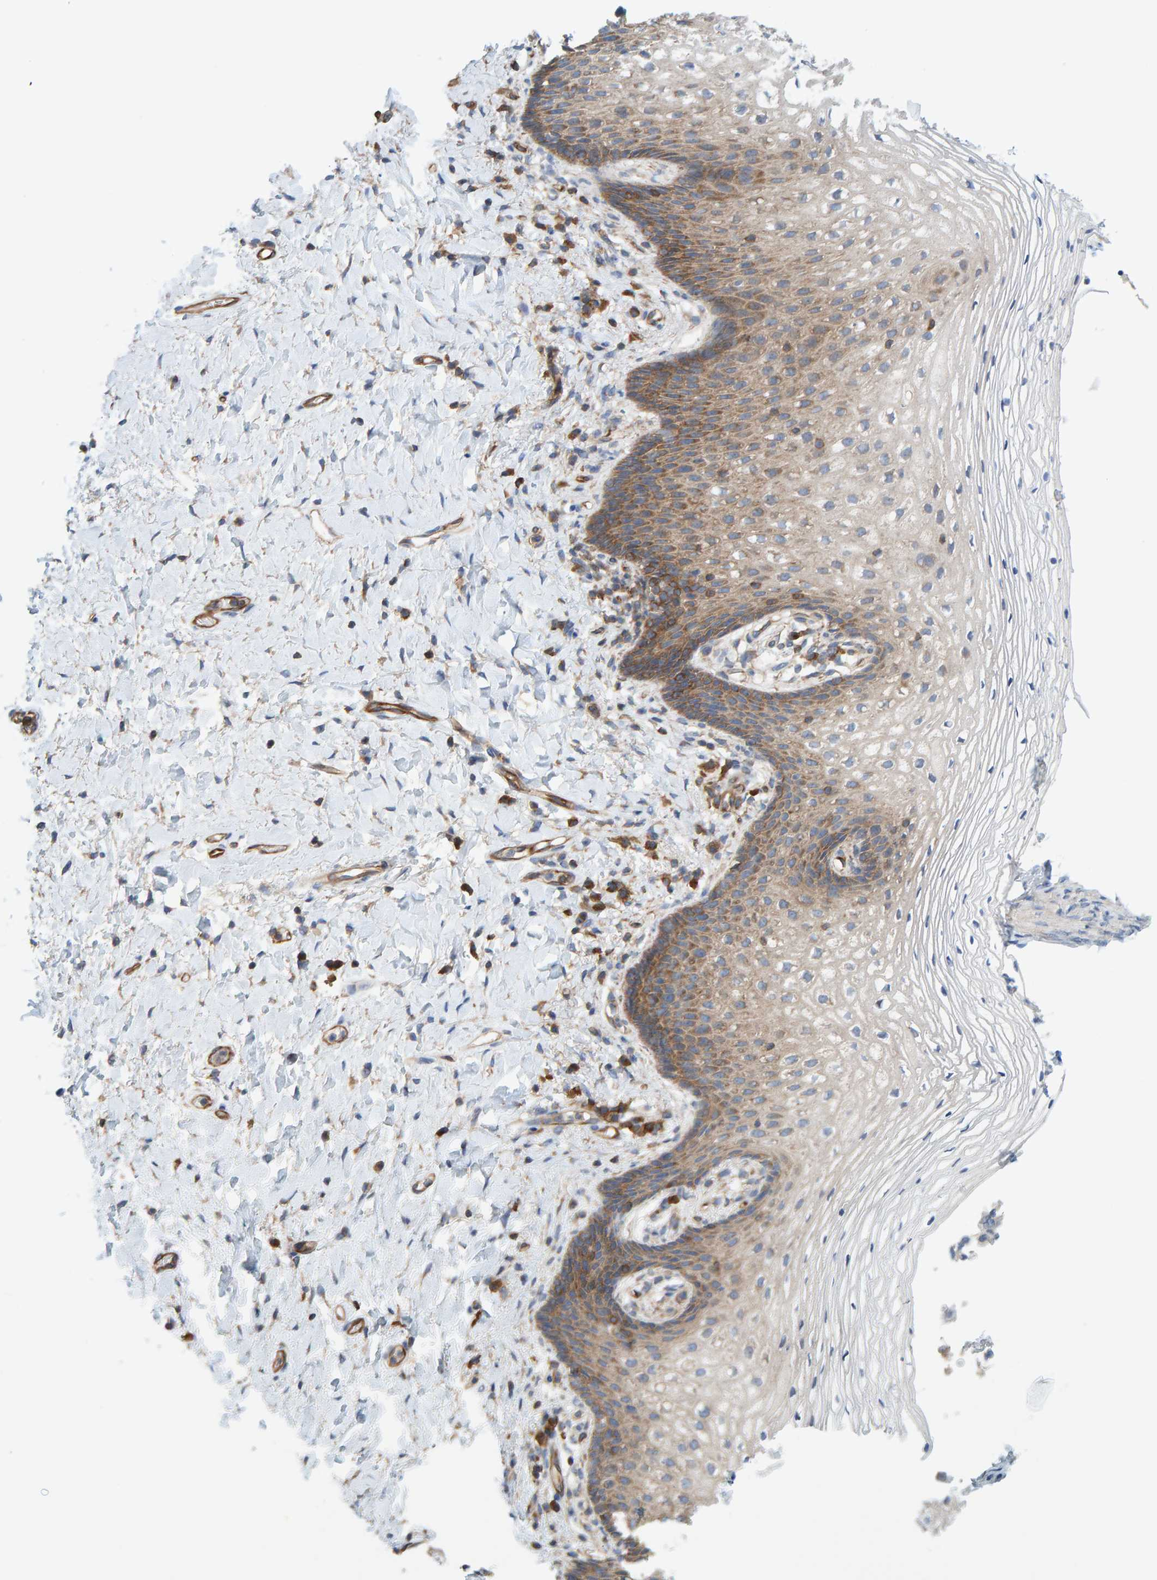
{"staining": {"intensity": "moderate", "quantity": "<25%", "location": "cytoplasmic/membranous"}, "tissue": "vagina", "cell_type": "Squamous epithelial cells", "image_type": "normal", "snomed": [{"axis": "morphology", "description": "Normal tissue, NOS"}, {"axis": "topography", "description": "Vagina"}], "caption": "IHC of benign human vagina exhibits low levels of moderate cytoplasmic/membranous positivity in about <25% of squamous epithelial cells.", "gene": "PRKD2", "patient": {"sex": "female", "age": 60}}